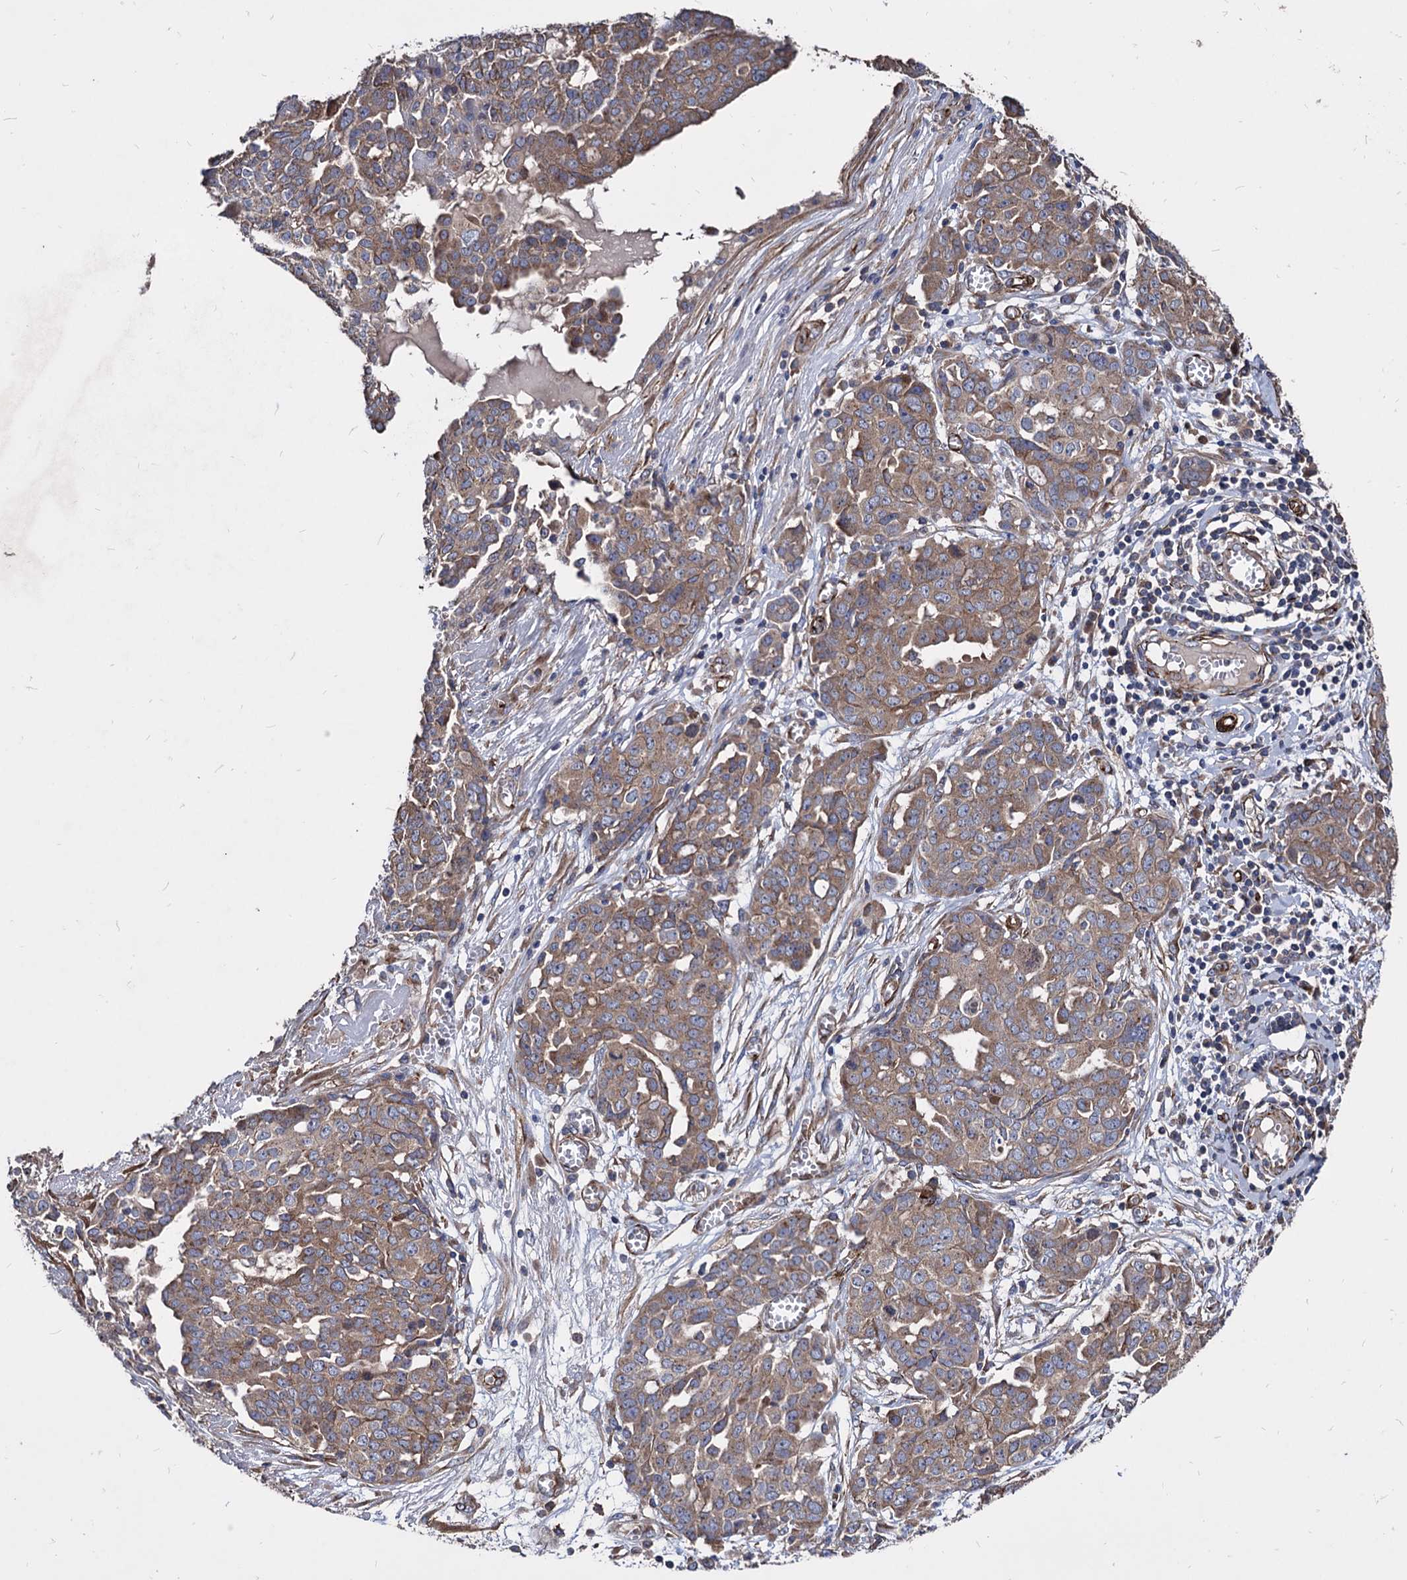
{"staining": {"intensity": "moderate", "quantity": ">75%", "location": "cytoplasmic/membranous"}, "tissue": "ovarian cancer", "cell_type": "Tumor cells", "image_type": "cancer", "snomed": [{"axis": "morphology", "description": "Cystadenocarcinoma, serous, NOS"}, {"axis": "topography", "description": "Soft tissue"}, {"axis": "topography", "description": "Ovary"}], "caption": "A high-resolution micrograph shows IHC staining of ovarian serous cystadenocarcinoma, which shows moderate cytoplasmic/membranous staining in approximately >75% of tumor cells. (Stains: DAB (3,3'-diaminobenzidine) in brown, nuclei in blue, Microscopy: brightfield microscopy at high magnification).", "gene": "WDR11", "patient": {"sex": "female", "age": 57}}